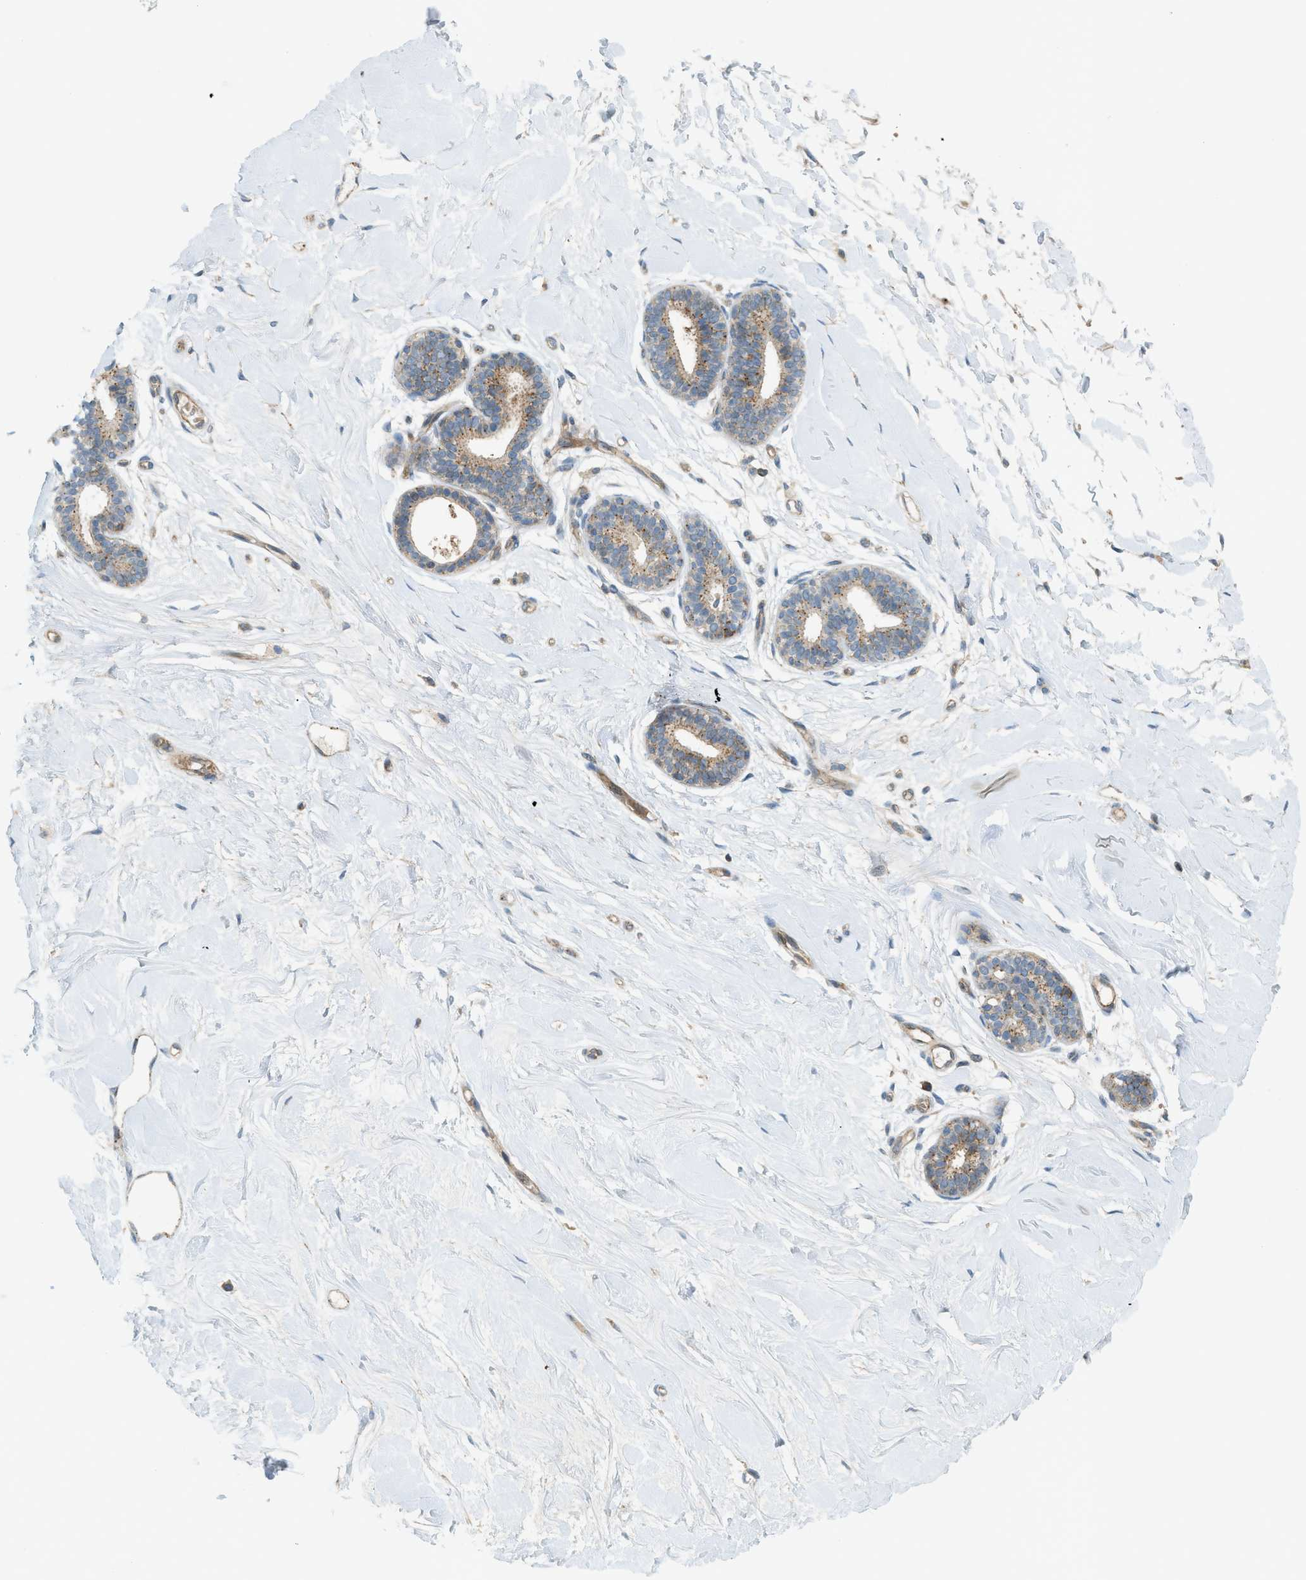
{"staining": {"intensity": "negative", "quantity": "none", "location": "none"}, "tissue": "breast", "cell_type": "Adipocytes", "image_type": "normal", "snomed": [{"axis": "morphology", "description": "Normal tissue, NOS"}, {"axis": "morphology", "description": "Lobular carcinoma"}, {"axis": "topography", "description": "Breast"}], "caption": "The micrograph shows no significant staining in adipocytes of breast.", "gene": "GRK6", "patient": {"sex": "female", "age": 59}}